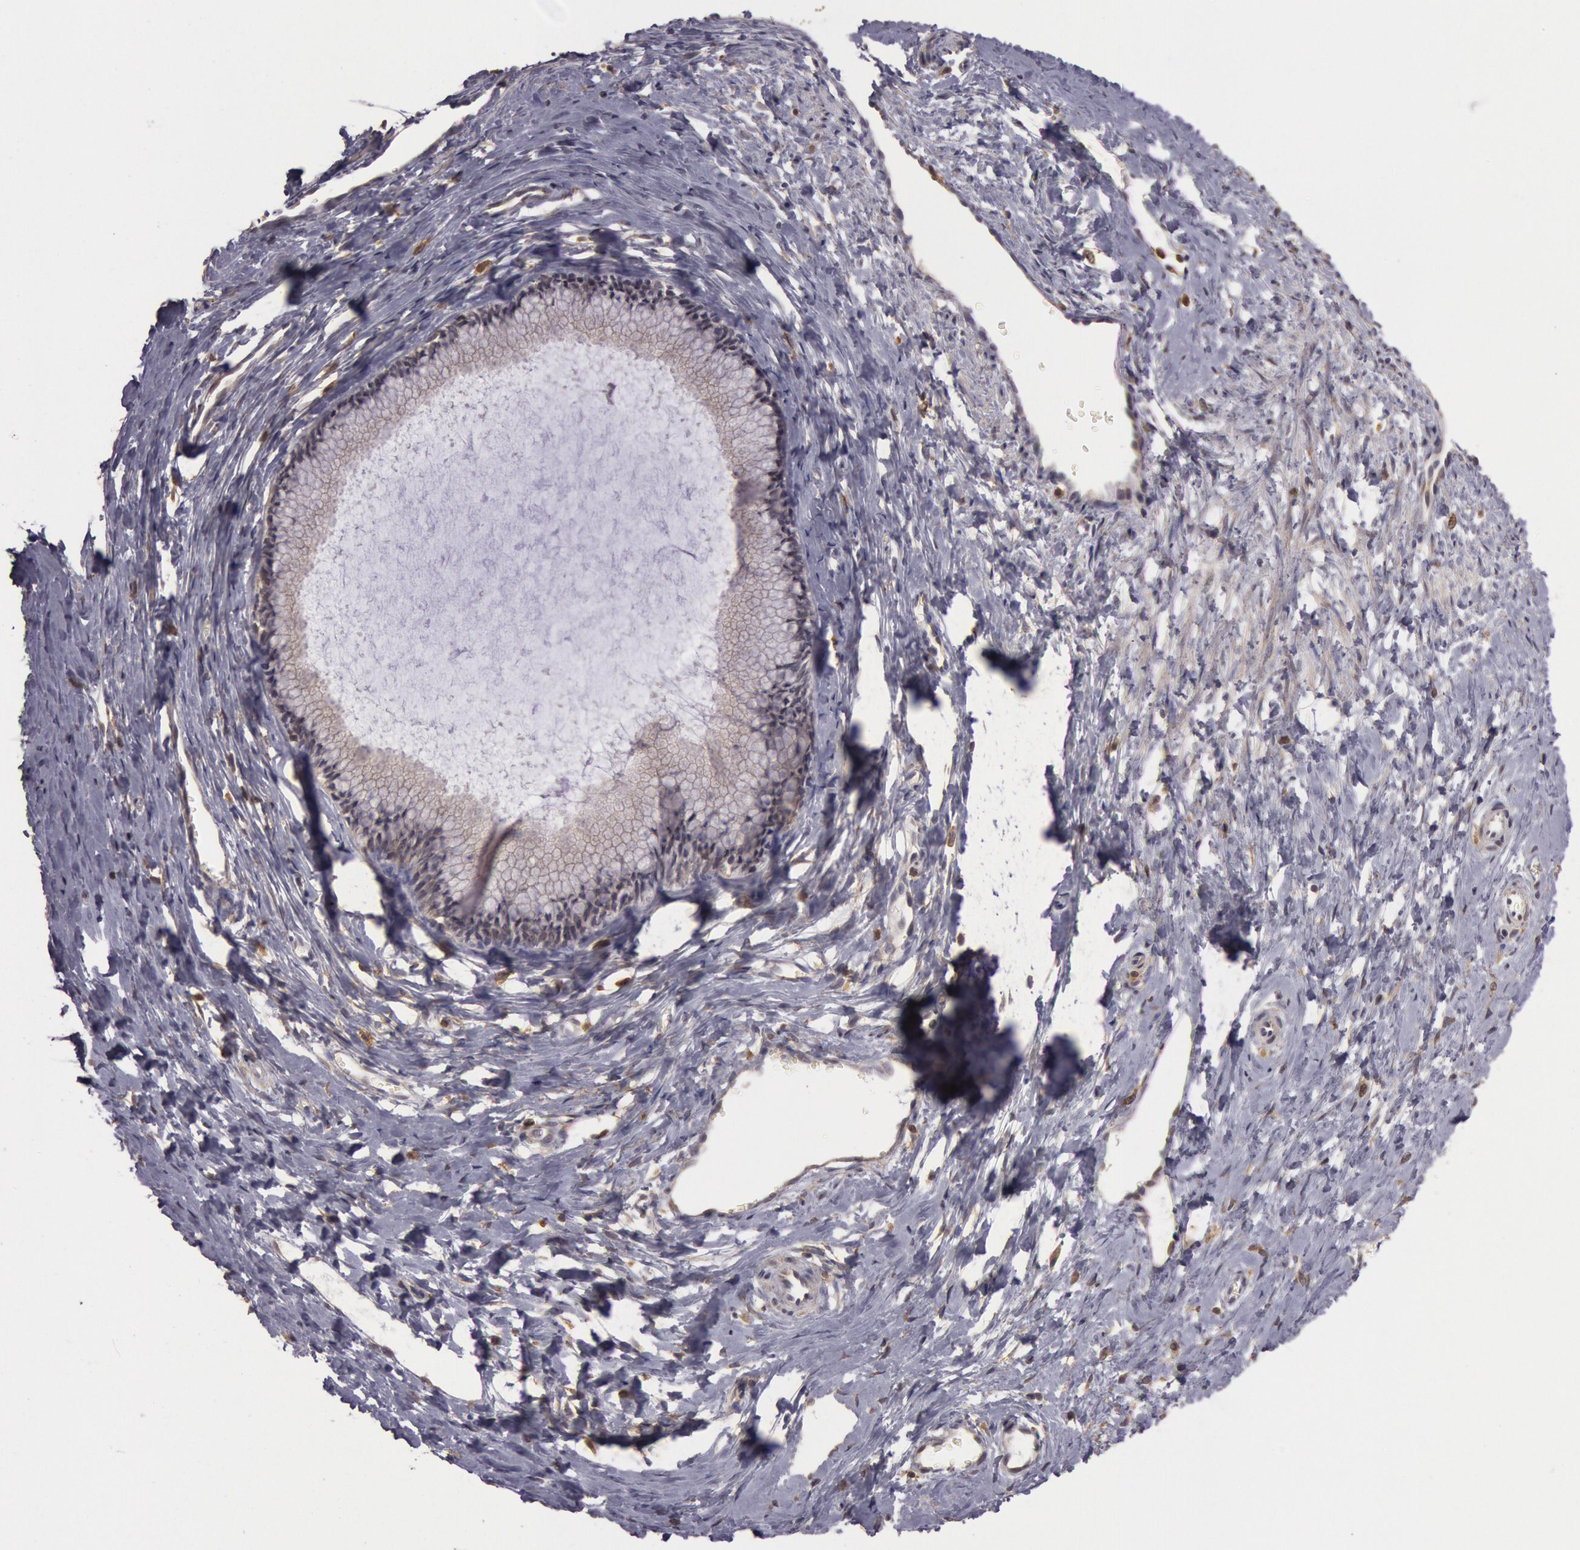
{"staining": {"intensity": "weak", "quantity": ">75%", "location": "cytoplasmic/membranous"}, "tissue": "cervix", "cell_type": "Glandular cells", "image_type": "normal", "snomed": [{"axis": "morphology", "description": "Normal tissue, NOS"}, {"axis": "topography", "description": "Cervix"}], "caption": "A high-resolution image shows IHC staining of benign cervix, which displays weak cytoplasmic/membranous positivity in about >75% of glandular cells. (Brightfield microscopy of DAB IHC at high magnification).", "gene": "NMT2", "patient": {"sex": "female", "age": 40}}